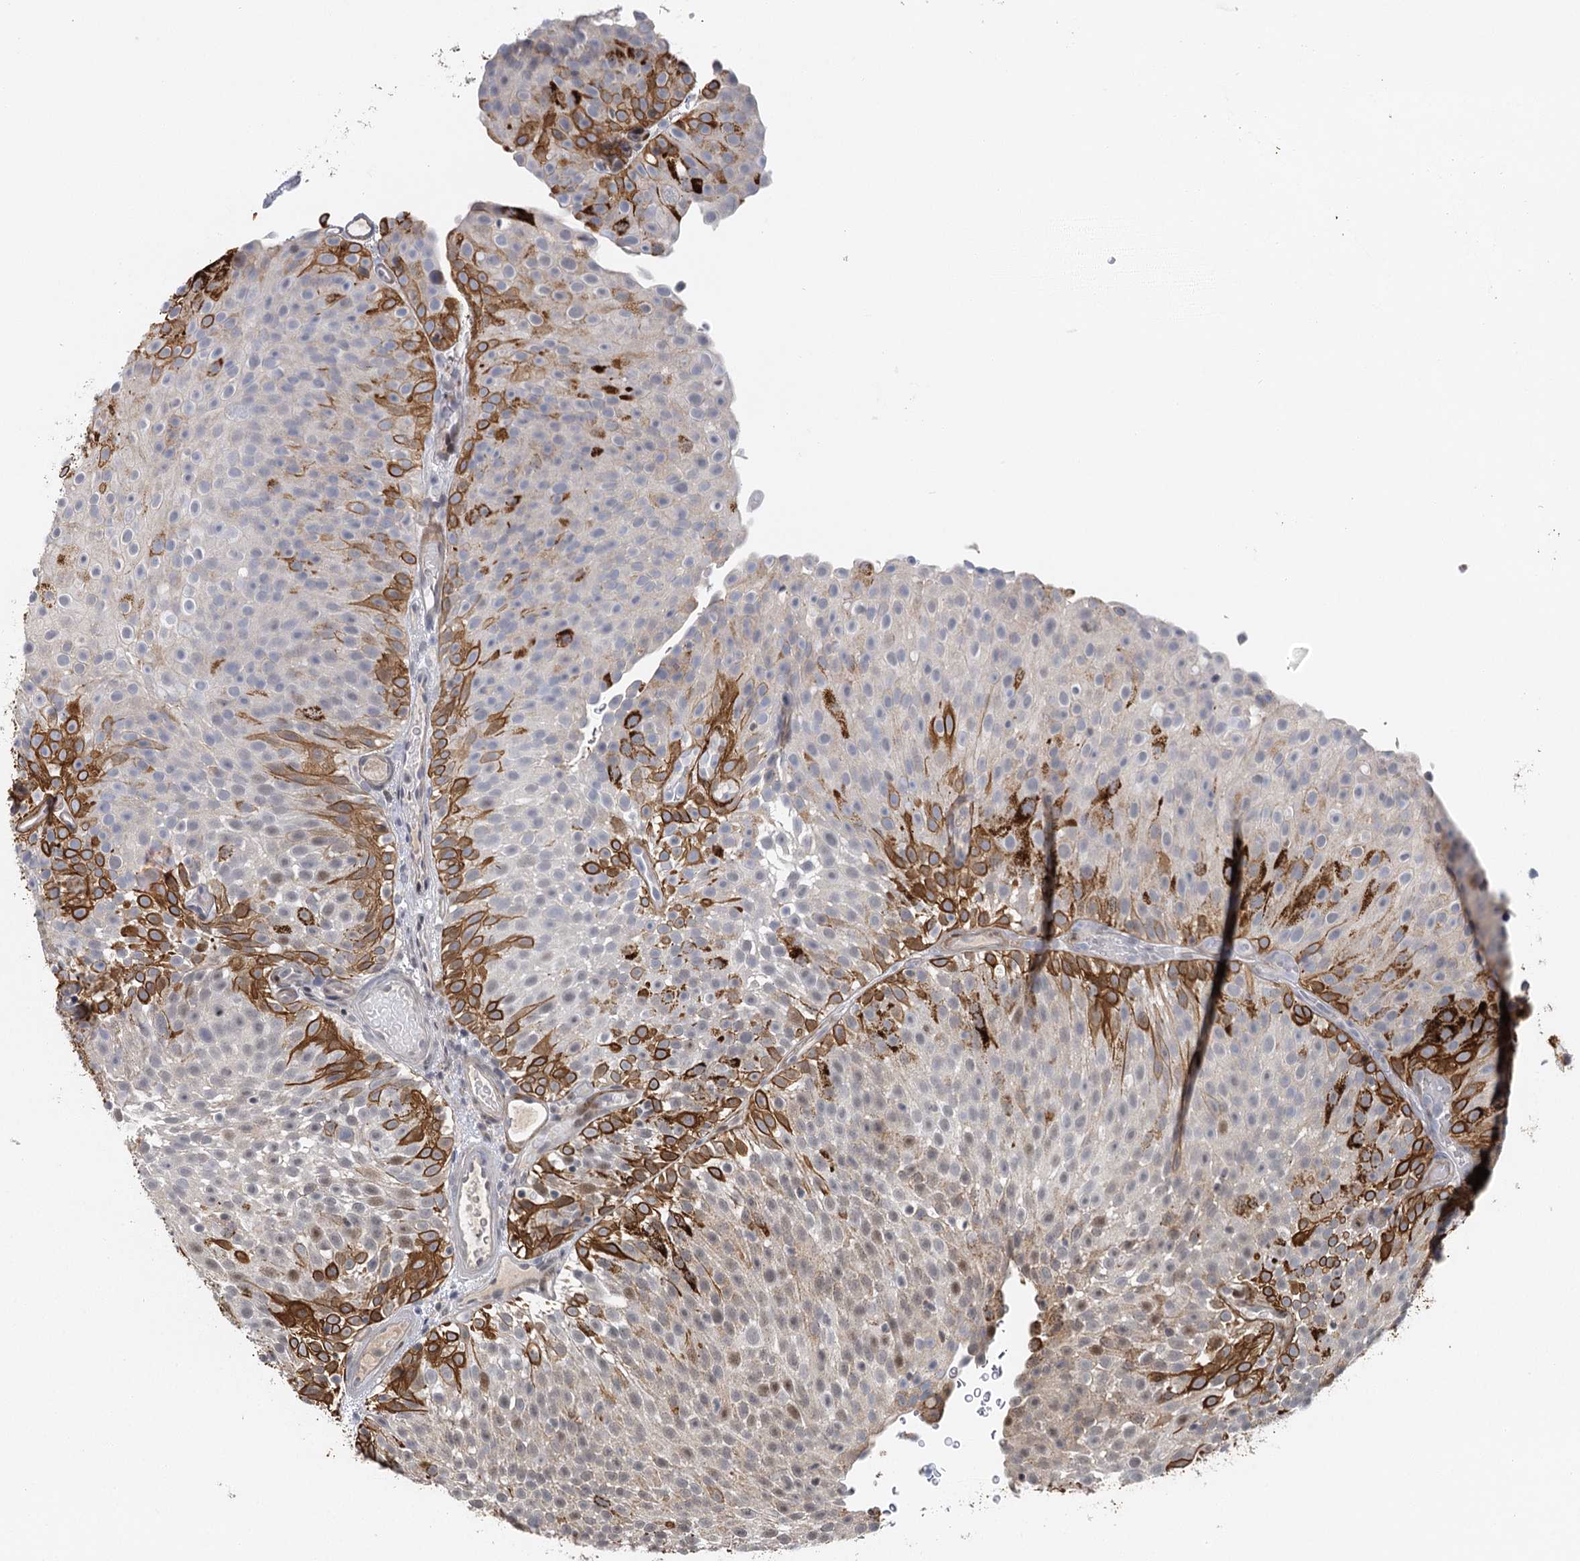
{"staining": {"intensity": "moderate", "quantity": "<25%", "location": "cytoplasmic/membranous"}, "tissue": "urothelial cancer", "cell_type": "Tumor cells", "image_type": "cancer", "snomed": [{"axis": "morphology", "description": "Urothelial carcinoma, Low grade"}, {"axis": "topography", "description": "Urinary bladder"}], "caption": "Urothelial cancer tissue reveals moderate cytoplasmic/membranous staining in about <25% of tumor cells (IHC, brightfield microscopy, high magnification).", "gene": "IL11RA", "patient": {"sex": "male", "age": 78}}